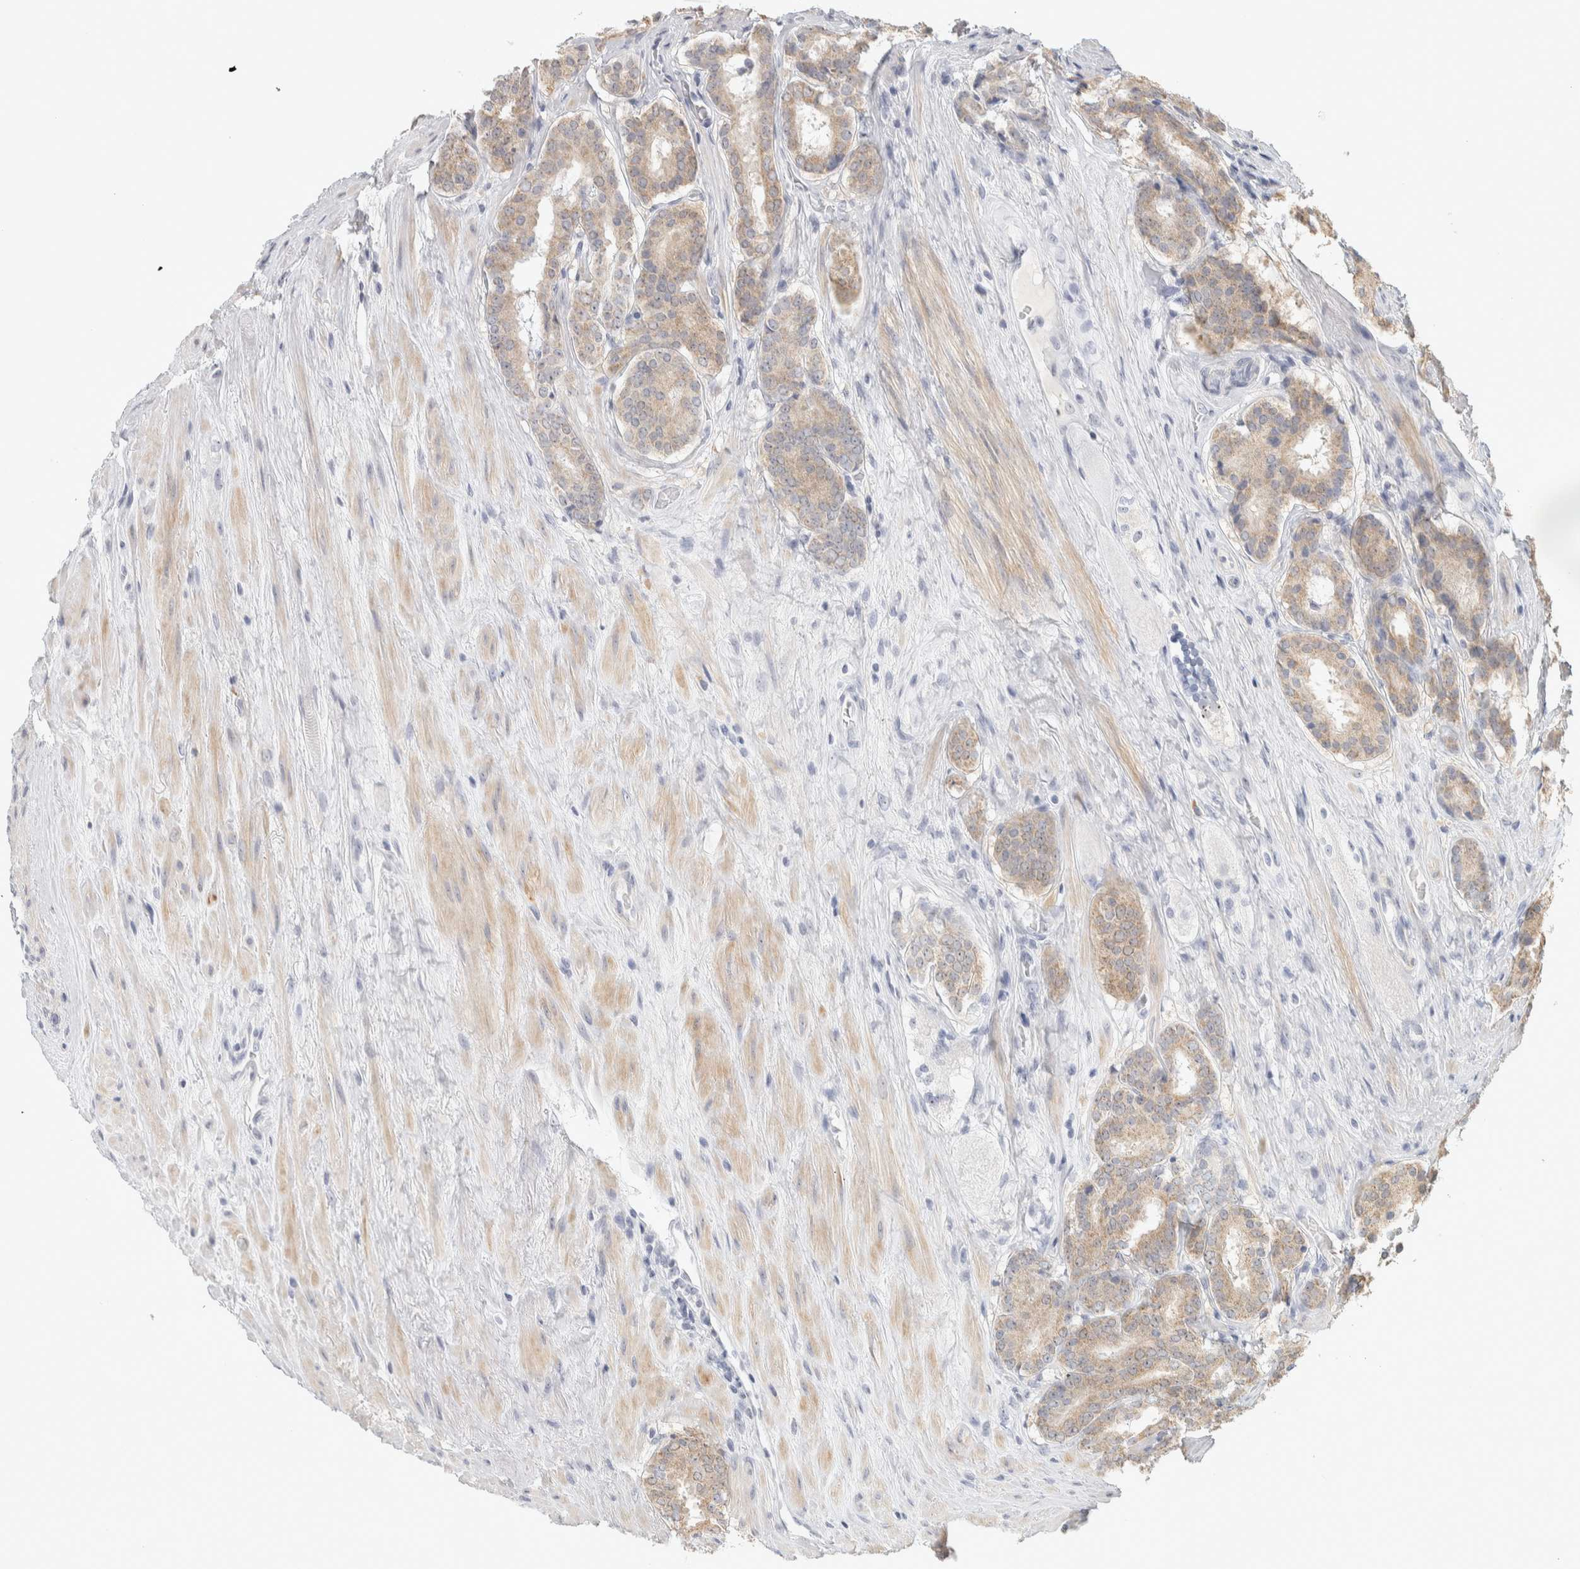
{"staining": {"intensity": "weak", "quantity": ">75%", "location": "cytoplasmic/membranous,nuclear"}, "tissue": "prostate cancer", "cell_type": "Tumor cells", "image_type": "cancer", "snomed": [{"axis": "morphology", "description": "Adenocarcinoma, Low grade"}, {"axis": "topography", "description": "Prostate"}], "caption": "The photomicrograph shows staining of prostate low-grade adenocarcinoma, revealing weak cytoplasmic/membranous and nuclear protein expression (brown color) within tumor cells.", "gene": "DCXR", "patient": {"sex": "male", "age": 69}}